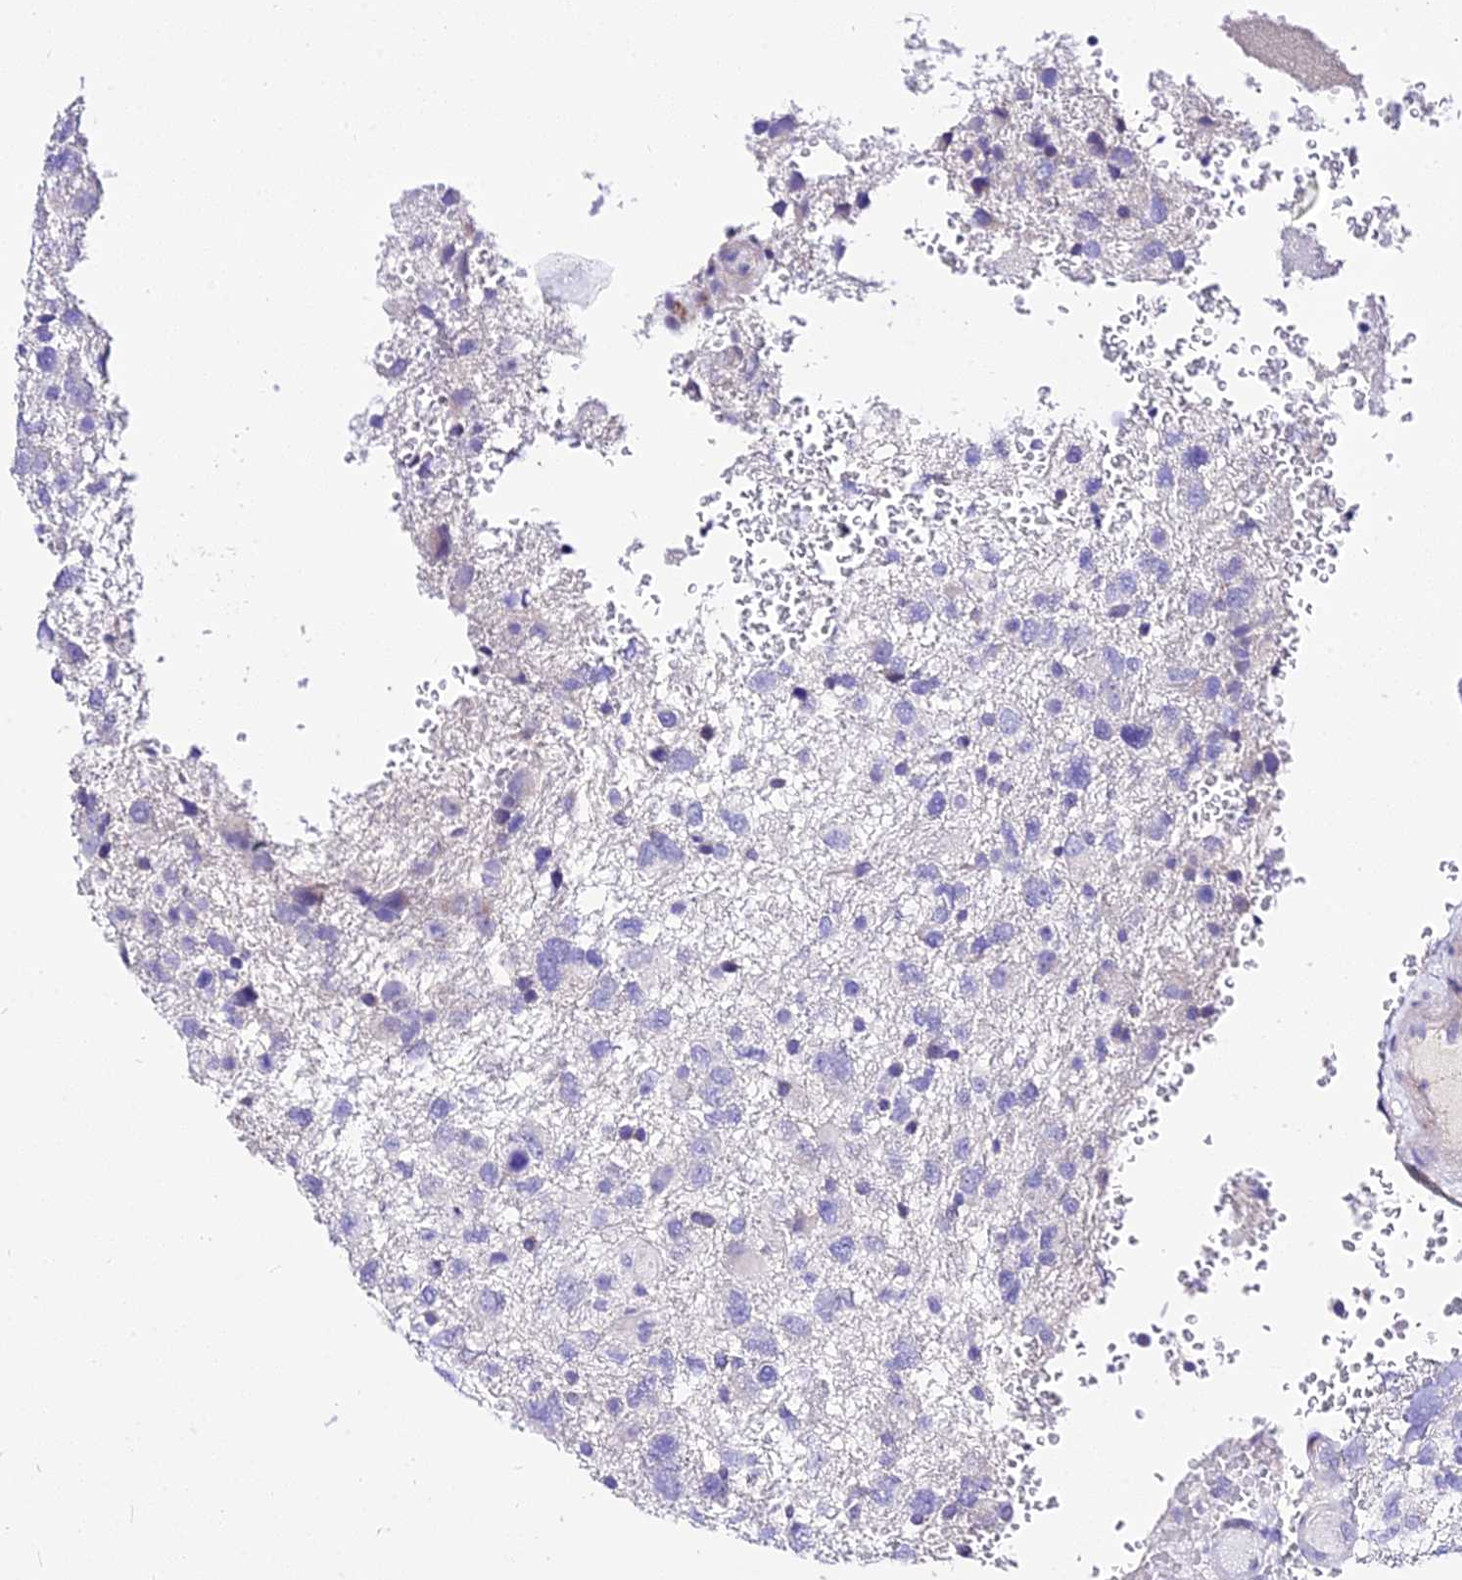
{"staining": {"intensity": "negative", "quantity": "none", "location": "none"}, "tissue": "glioma", "cell_type": "Tumor cells", "image_type": "cancer", "snomed": [{"axis": "morphology", "description": "Glioma, malignant, High grade"}, {"axis": "topography", "description": "Brain"}], "caption": "DAB immunohistochemical staining of human glioma reveals no significant positivity in tumor cells. (IHC, brightfield microscopy, high magnification).", "gene": "DEFB106A", "patient": {"sex": "male", "age": 61}}